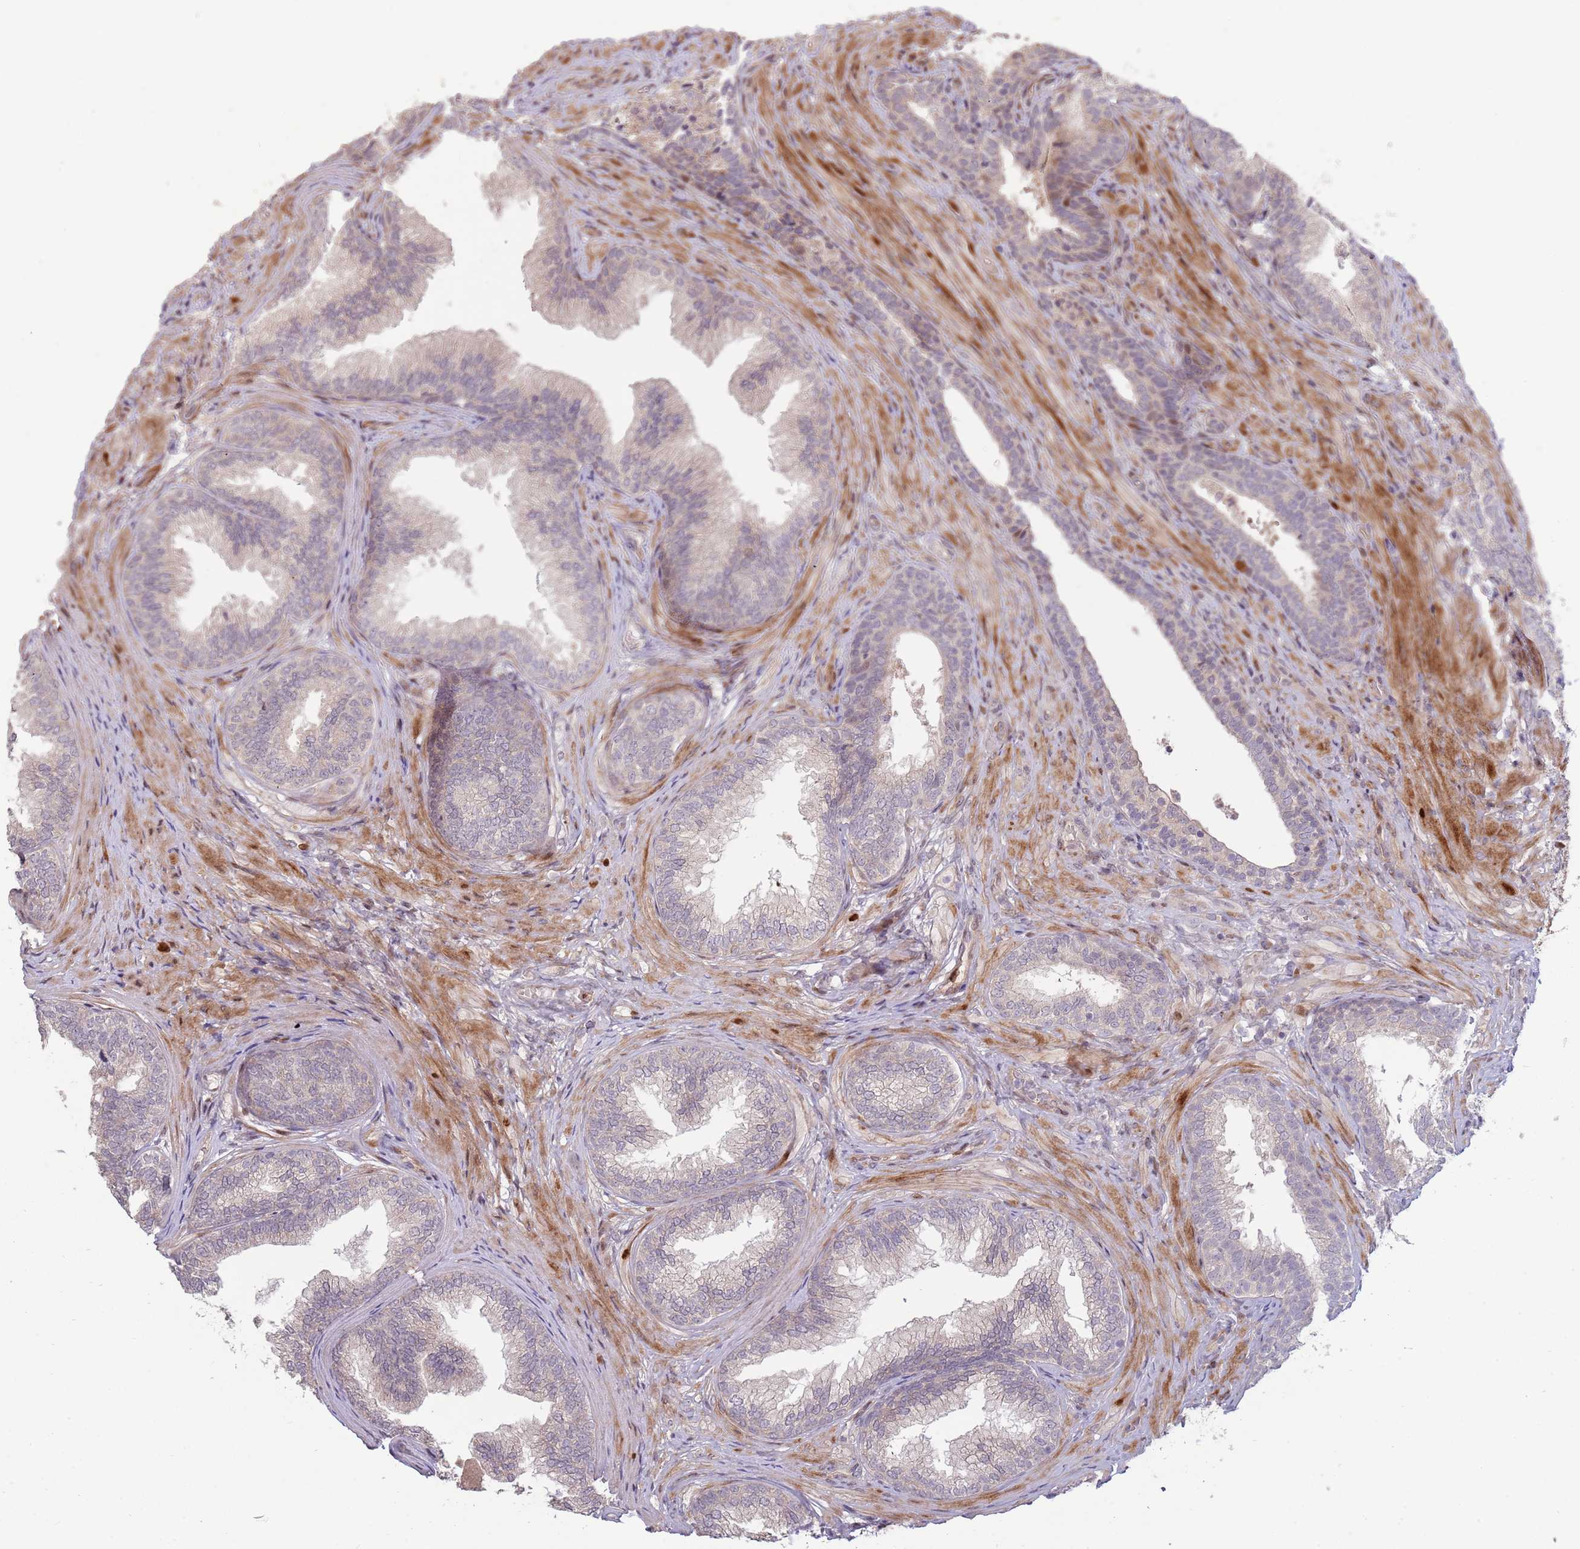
{"staining": {"intensity": "moderate", "quantity": "<25%", "location": "cytoplasmic/membranous,nuclear"}, "tissue": "prostate", "cell_type": "Glandular cells", "image_type": "normal", "snomed": [{"axis": "morphology", "description": "Normal tissue, NOS"}, {"axis": "topography", "description": "Prostate"}], "caption": "The immunohistochemical stain labels moderate cytoplasmic/membranous,nuclear staining in glandular cells of benign prostate.", "gene": "SYNDIG1L", "patient": {"sex": "male", "age": 76}}